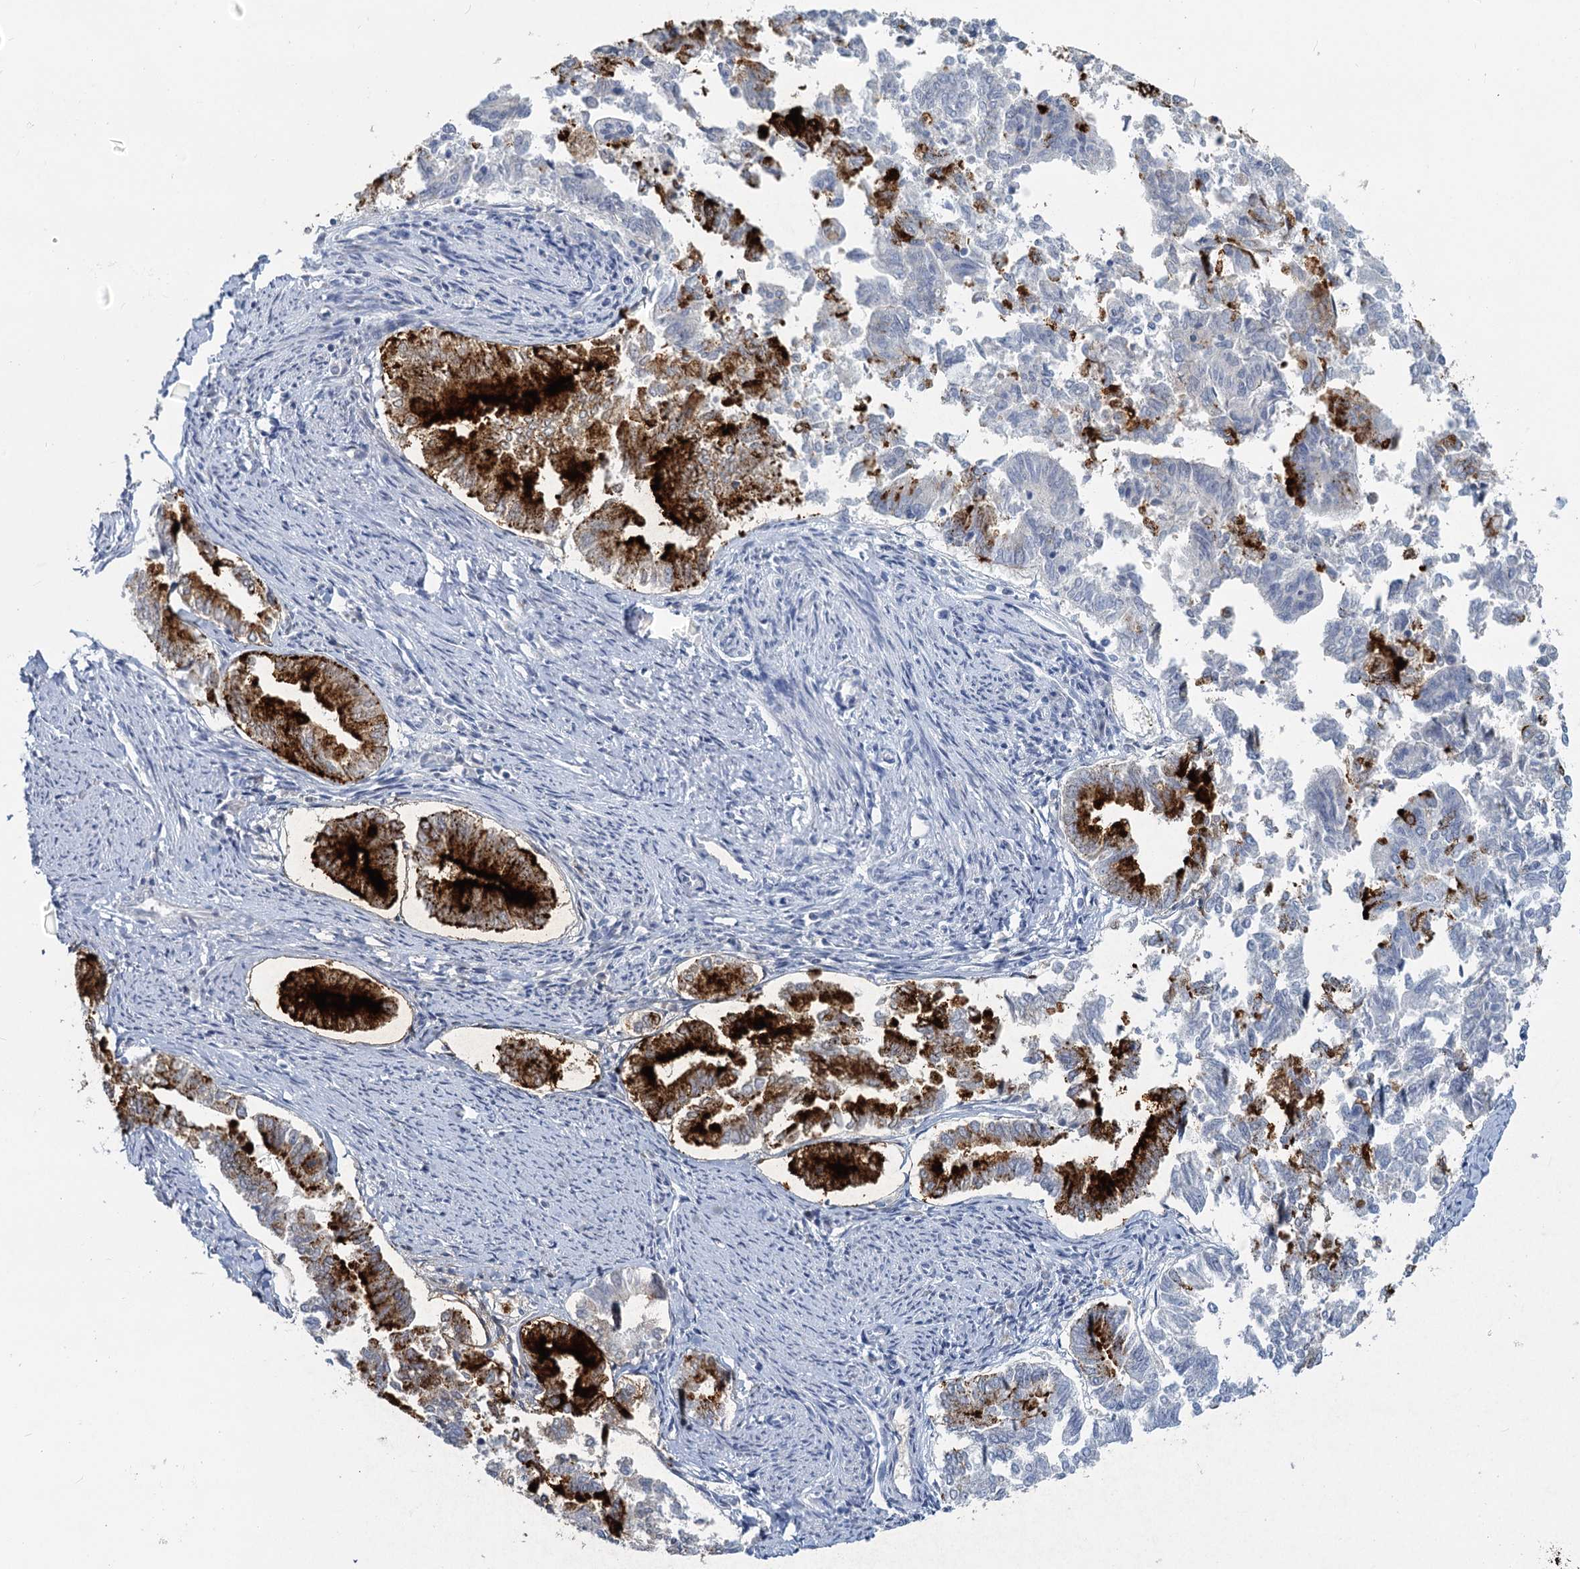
{"staining": {"intensity": "strong", "quantity": "25%-75%", "location": "cytoplasmic/membranous"}, "tissue": "endometrial cancer", "cell_type": "Tumor cells", "image_type": "cancer", "snomed": [{"axis": "morphology", "description": "Adenocarcinoma, NOS"}, {"axis": "topography", "description": "Endometrium"}], "caption": "Protein analysis of endometrial adenocarcinoma tissue reveals strong cytoplasmic/membranous staining in approximately 25%-75% of tumor cells.", "gene": "CHGA", "patient": {"sex": "female", "age": 79}}